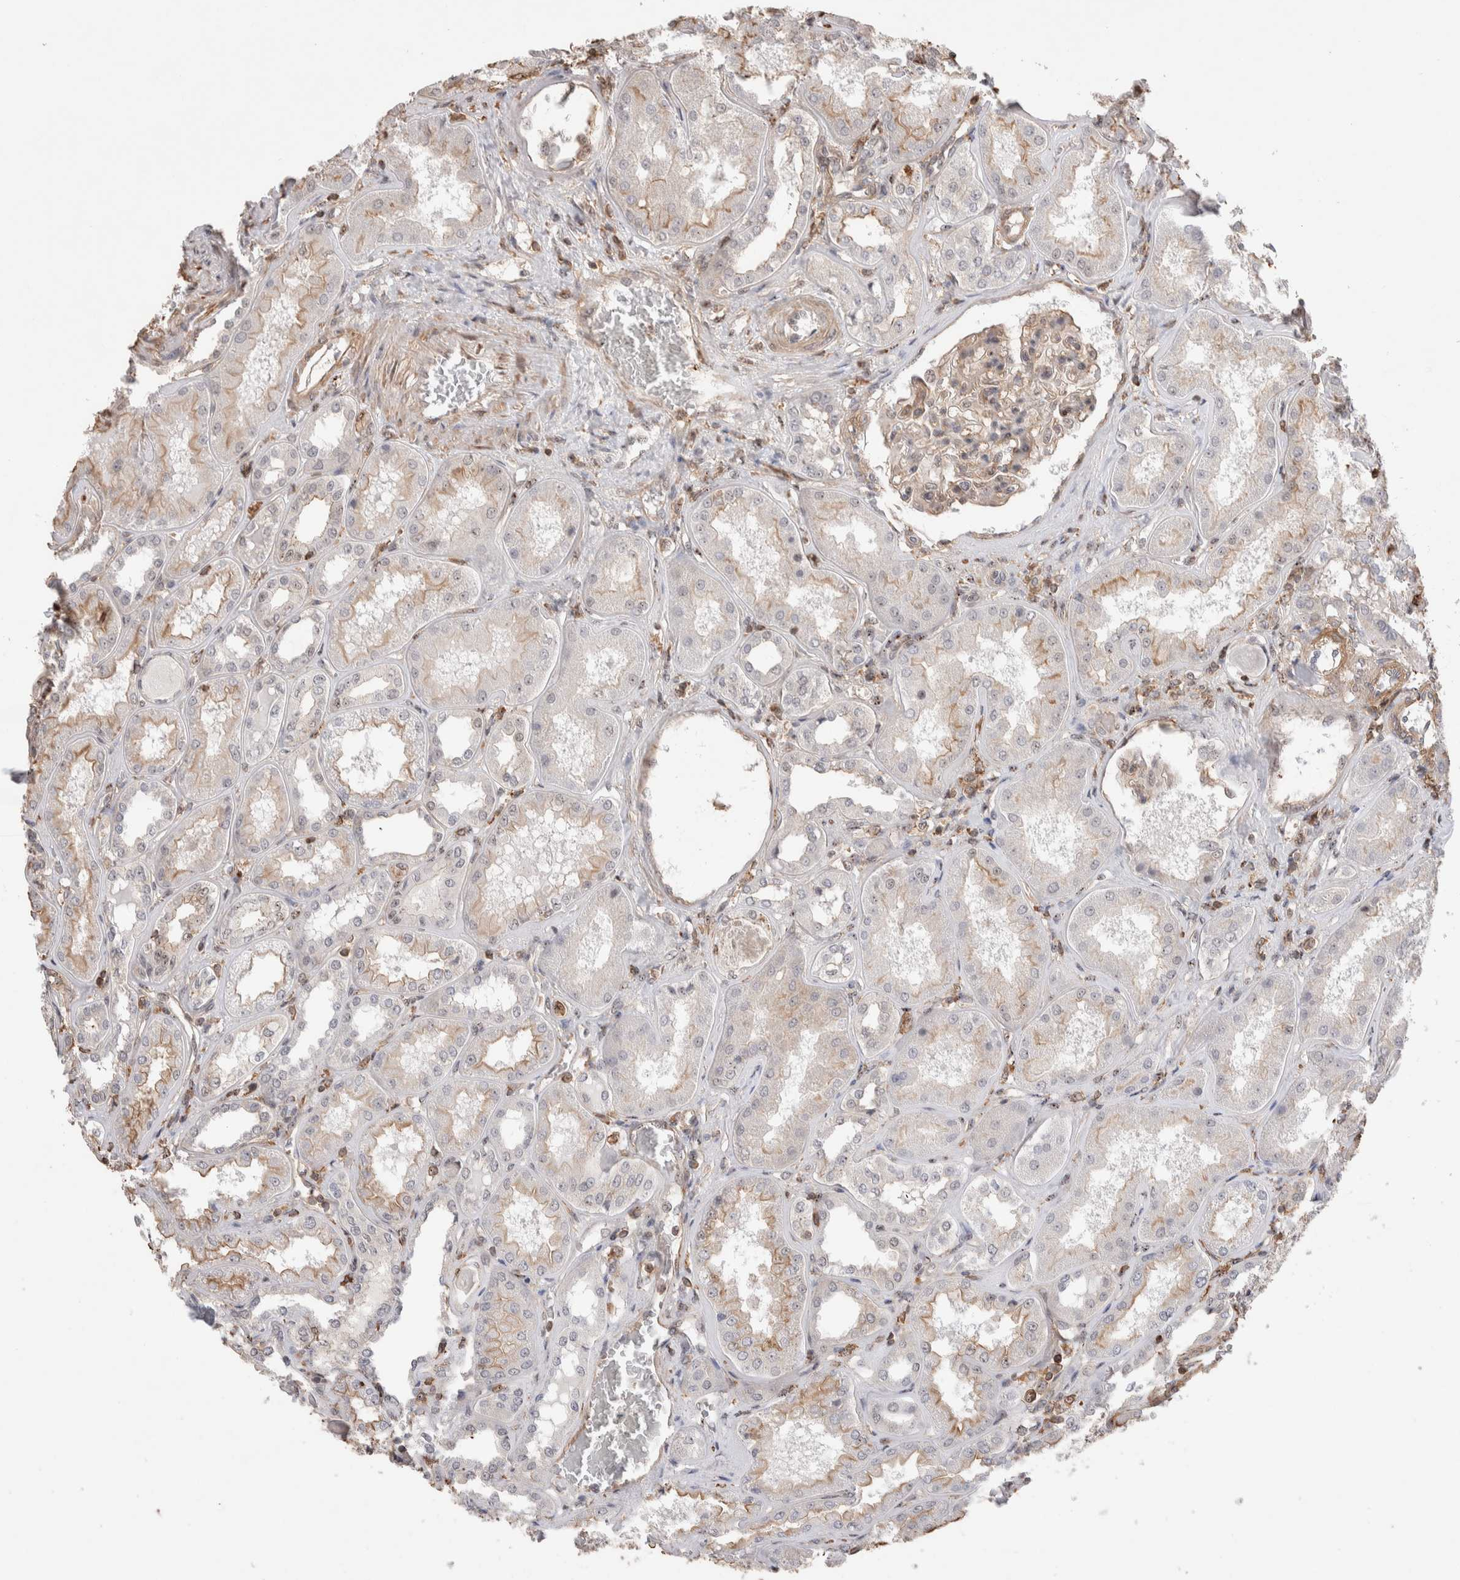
{"staining": {"intensity": "weak", "quantity": "<25%", "location": "cytoplasmic/membranous,nuclear"}, "tissue": "kidney", "cell_type": "Cells in glomeruli", "image_type": "normal", "snomed": [{"axis": "morphology", "description": "Normal tissue, NOS"}, {"axis": "topography", "description": "Kidney"}], "caption": "IHC of unremarkable human kidney reveals no positivity in cells in glomeruli. (DAB (3,3'-diaminobenzidine) immunohistochemistry (IHC) with hematoxylin counter stain).", "gene": "ZNF704", "patient": {"sex": "female", "age": 56}}